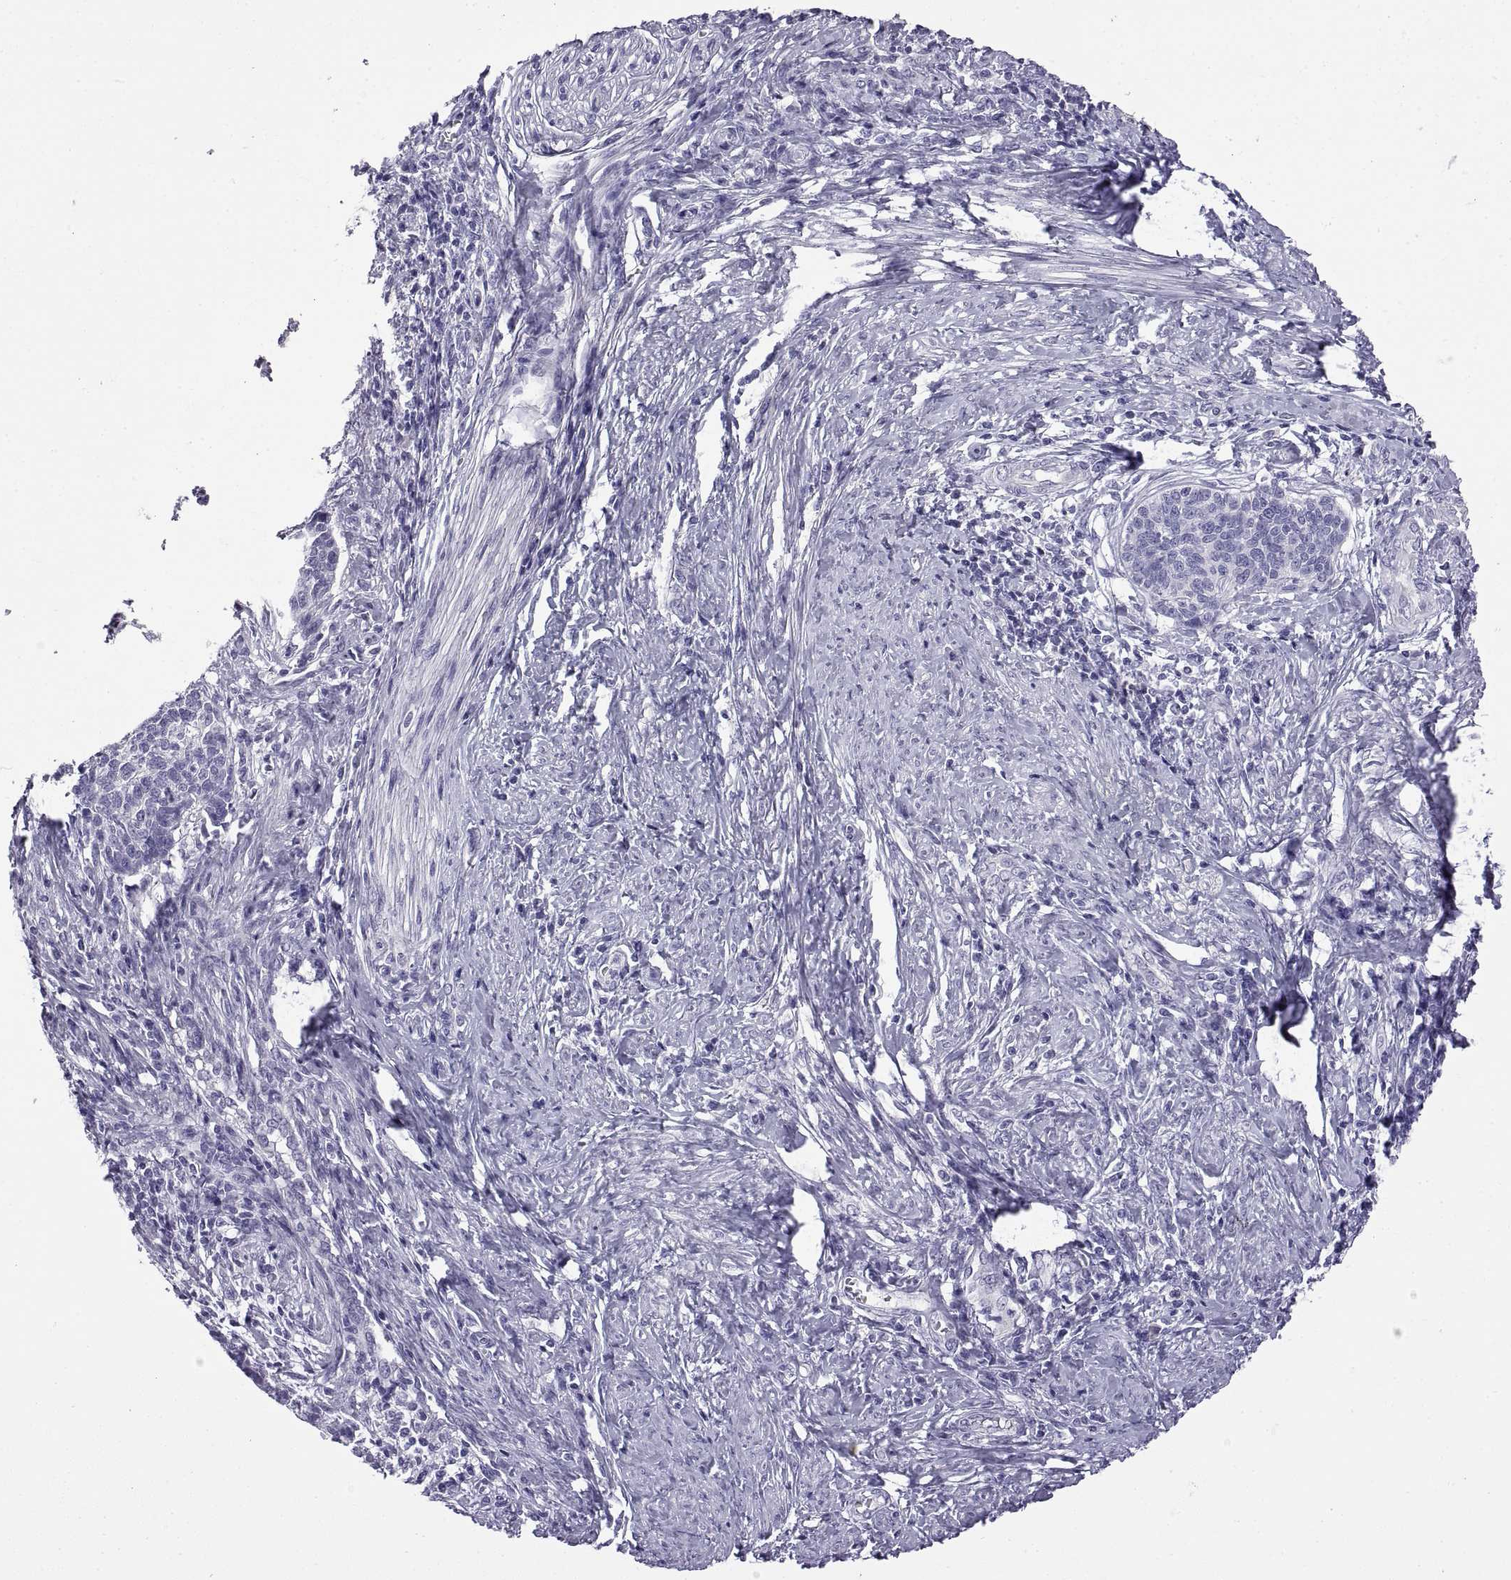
{"staining": {"intensity": "negative", "quantity": "none", "location": "none"}, "tissue": "cervical cancer", "cell_type": "Tumor cells", "image_type": "cancer", "snomed": [{"axis": "morphology", "description": "Squamous cell carcinoma, NOS"}, {"axis": "topography", "description": "Cervix"}], "caption": "IHC histopathology image of human cervical cancer (squamous cell carcinoma) stained for a protein (brown), which shows no expression in tumor cells.", "gene": "SPDYE1", "patient": {"sex": "female", "age": 39}}